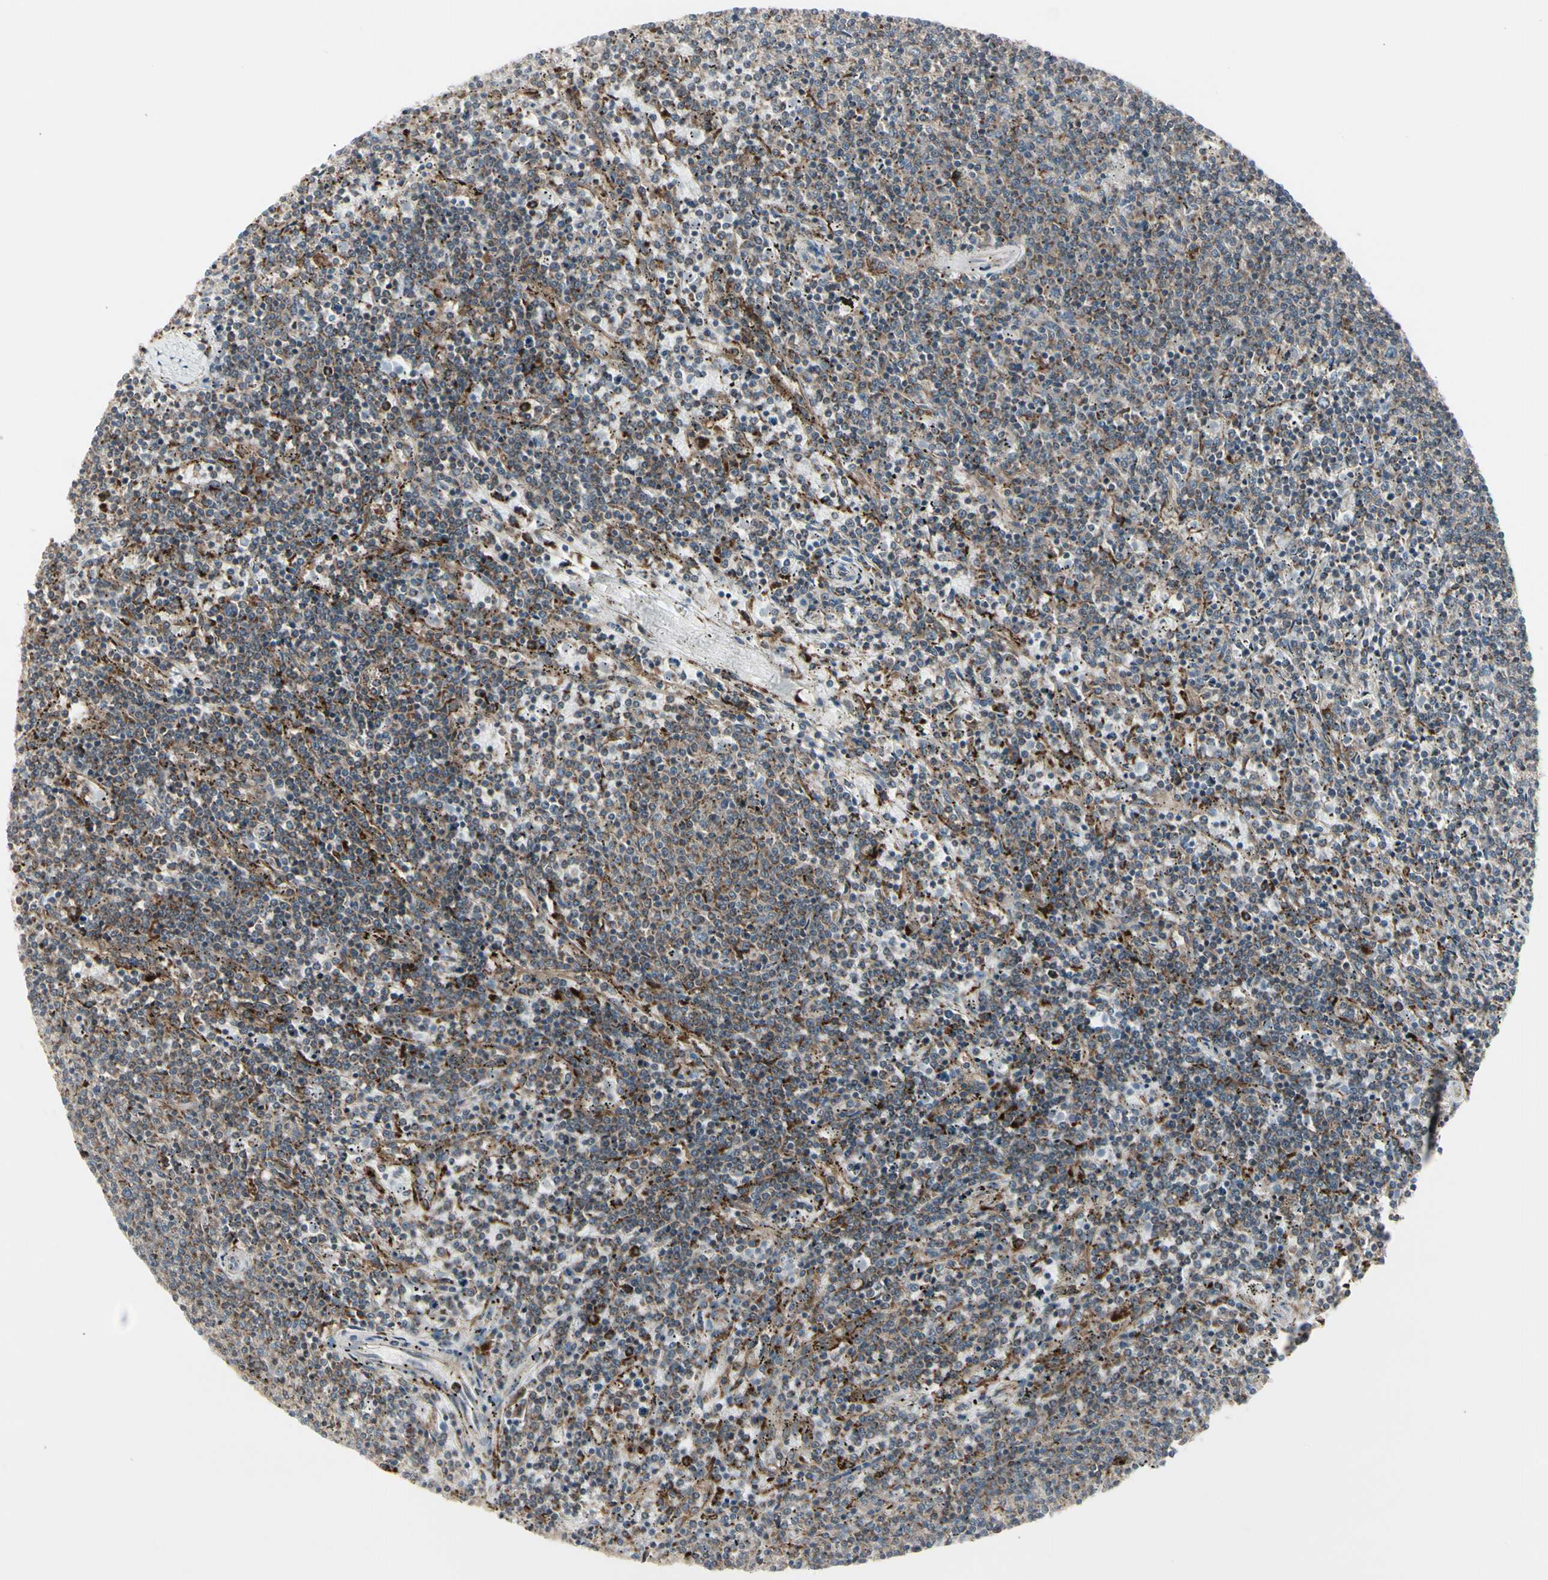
{"staining": {"intensity": "weak", "quantity": "<25%", "location": "cytoplasmic/membranous"}, "tissue": "lymphoma", "cell_type": "Tumor cells", "image_type": "cancer", "snomed": [{"axis": "morphology", "description": "Malignant lymphoma, non-Hodgkin's type, Low grade"}, {"axis": "topography", "description": "Spleen"}], "caption": "This is an immunohistochemistry (IHC) micrograph of lymphoma. There is no positivity in tumor cells.", "gene": "ATP6V1B2", "patient": {"sex": "female", "age": 50}}